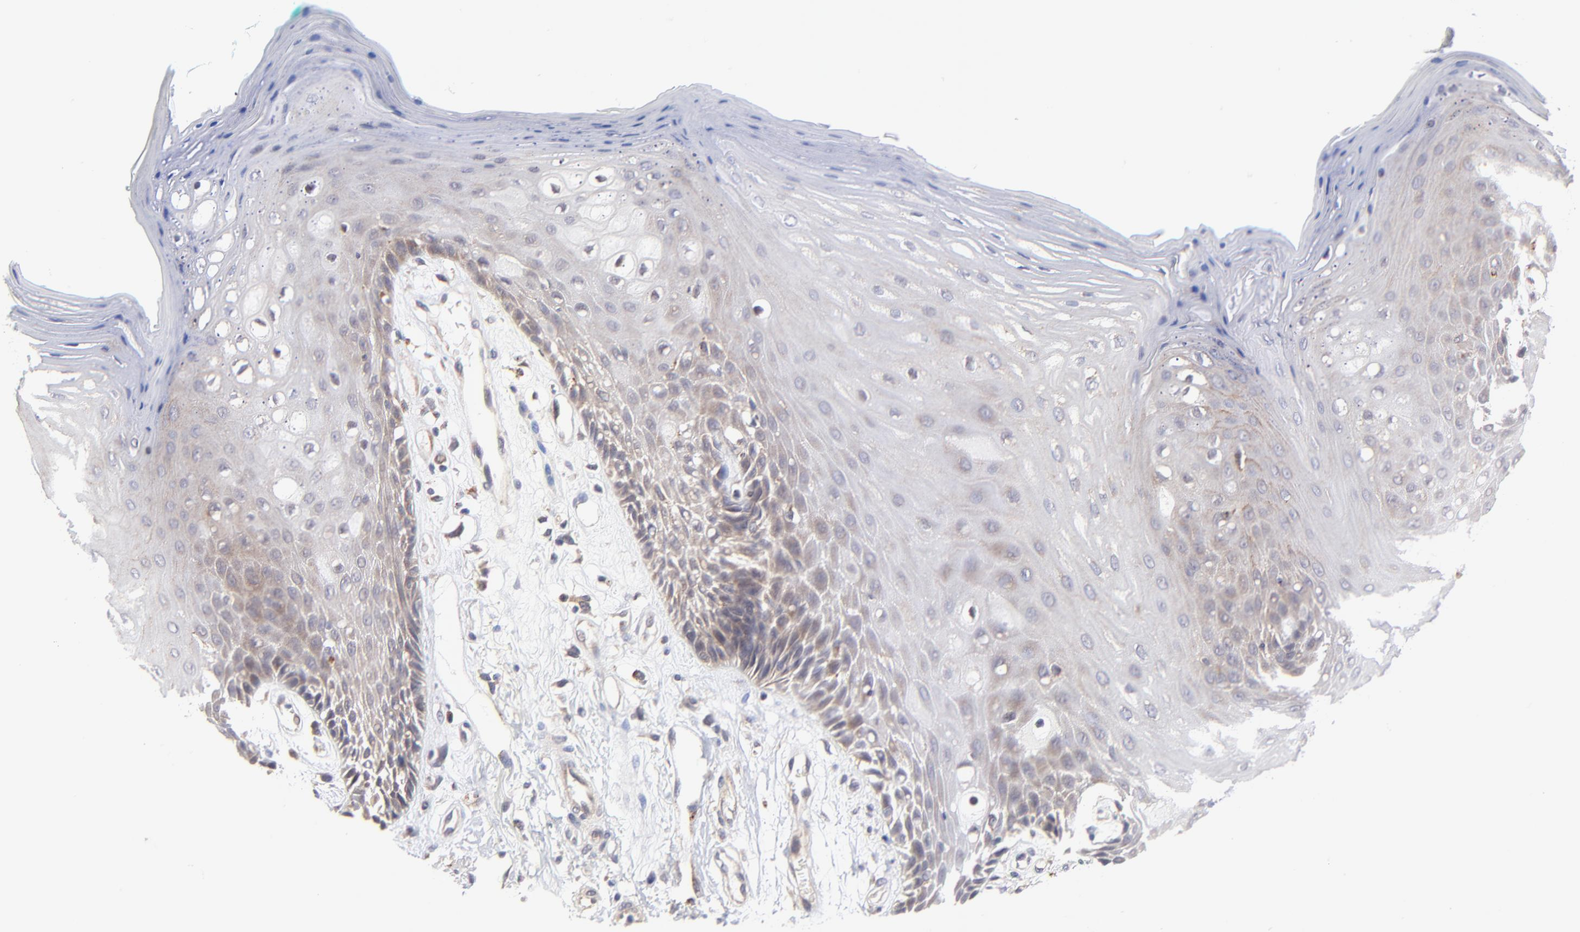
{"staining": {"intensity": "weak", "quantity": "25%-75%", "location": "cytoplasmic/membranous"}, "tissue": "oral mucosa", "cell_type": "Squamous epithelial cells", "image_type": "normal", "snomed": [{"axis": "morphology", "description": "Normal tissue, NOS"}, {"axis": "morphology", "description": "Squamous cell carcinoma, NOS"}, {"axis": "topography", "description": "Skeletal muscle"}, {"axis": "topography", "description": "Oral tissue"}, {"axis": "topography", "description": "Head-Neck"}], "caption": "Immunohistochemistry (DAB) staining of normal oral mucosa reveals weak cytoplasmic/membranous protein staining in about 25%-75% of squamous epithelial cells.", "gene": "PDE4B", "patient": {"sex": "female", "age": 84}}